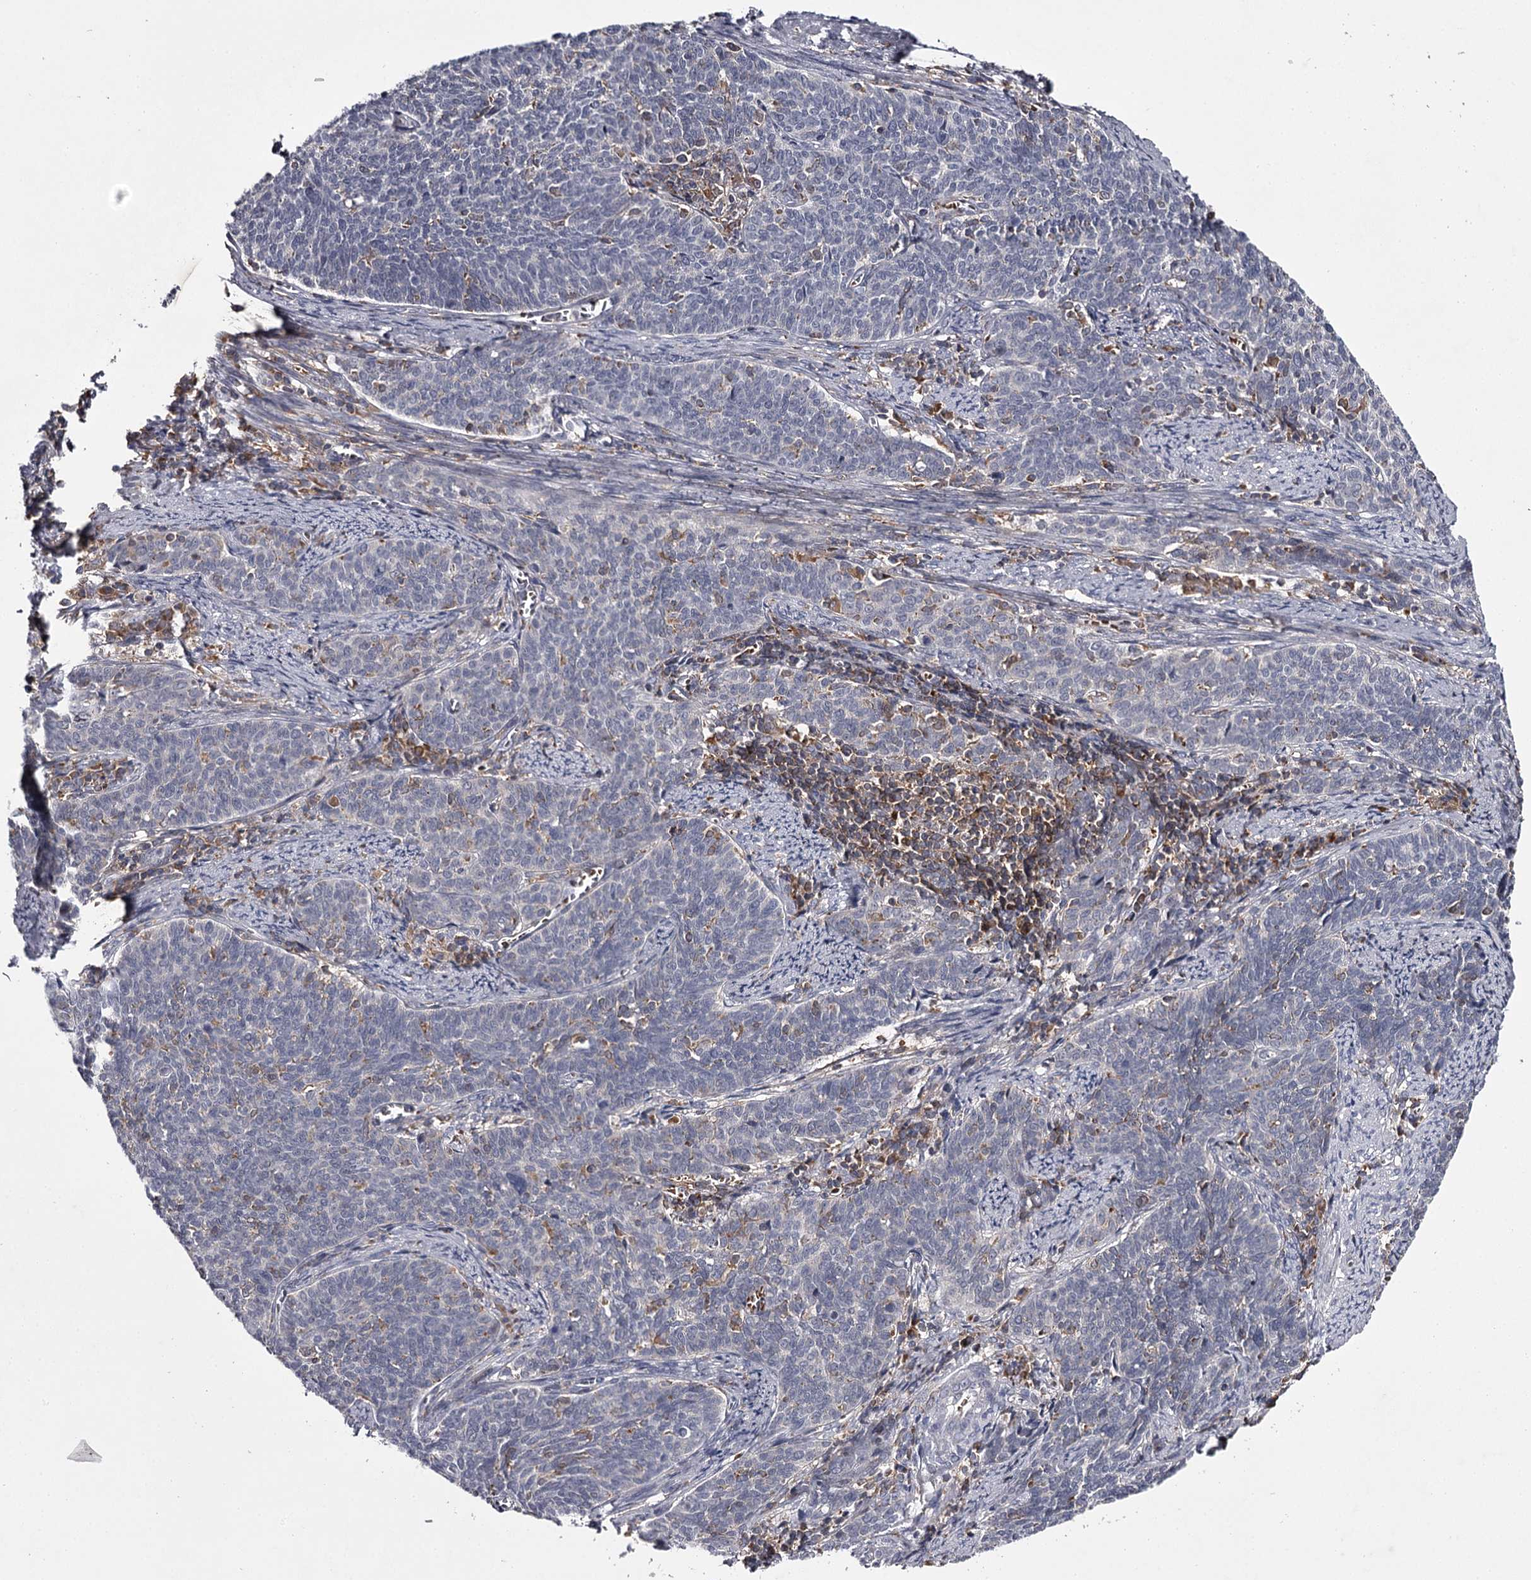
{"staining": {"intensity": "negative", "quantity": "none", "location": "none"}, "tissue": "cervical cancer", "cell_type": "Tumor cells", "image_type": "cancer", "snomed": [{"axis": "morphology", "description": "Squamous cell carcinoma, NOS"}, {"axis": "topography", "description": "Cervix"}], "caption": "IHC of cervical cancer (squamous cell carcinoma) demonstrates no staining in tumor cells.", "gene": "RASSF6", "patient": {"sex": "female", "age": 39}}